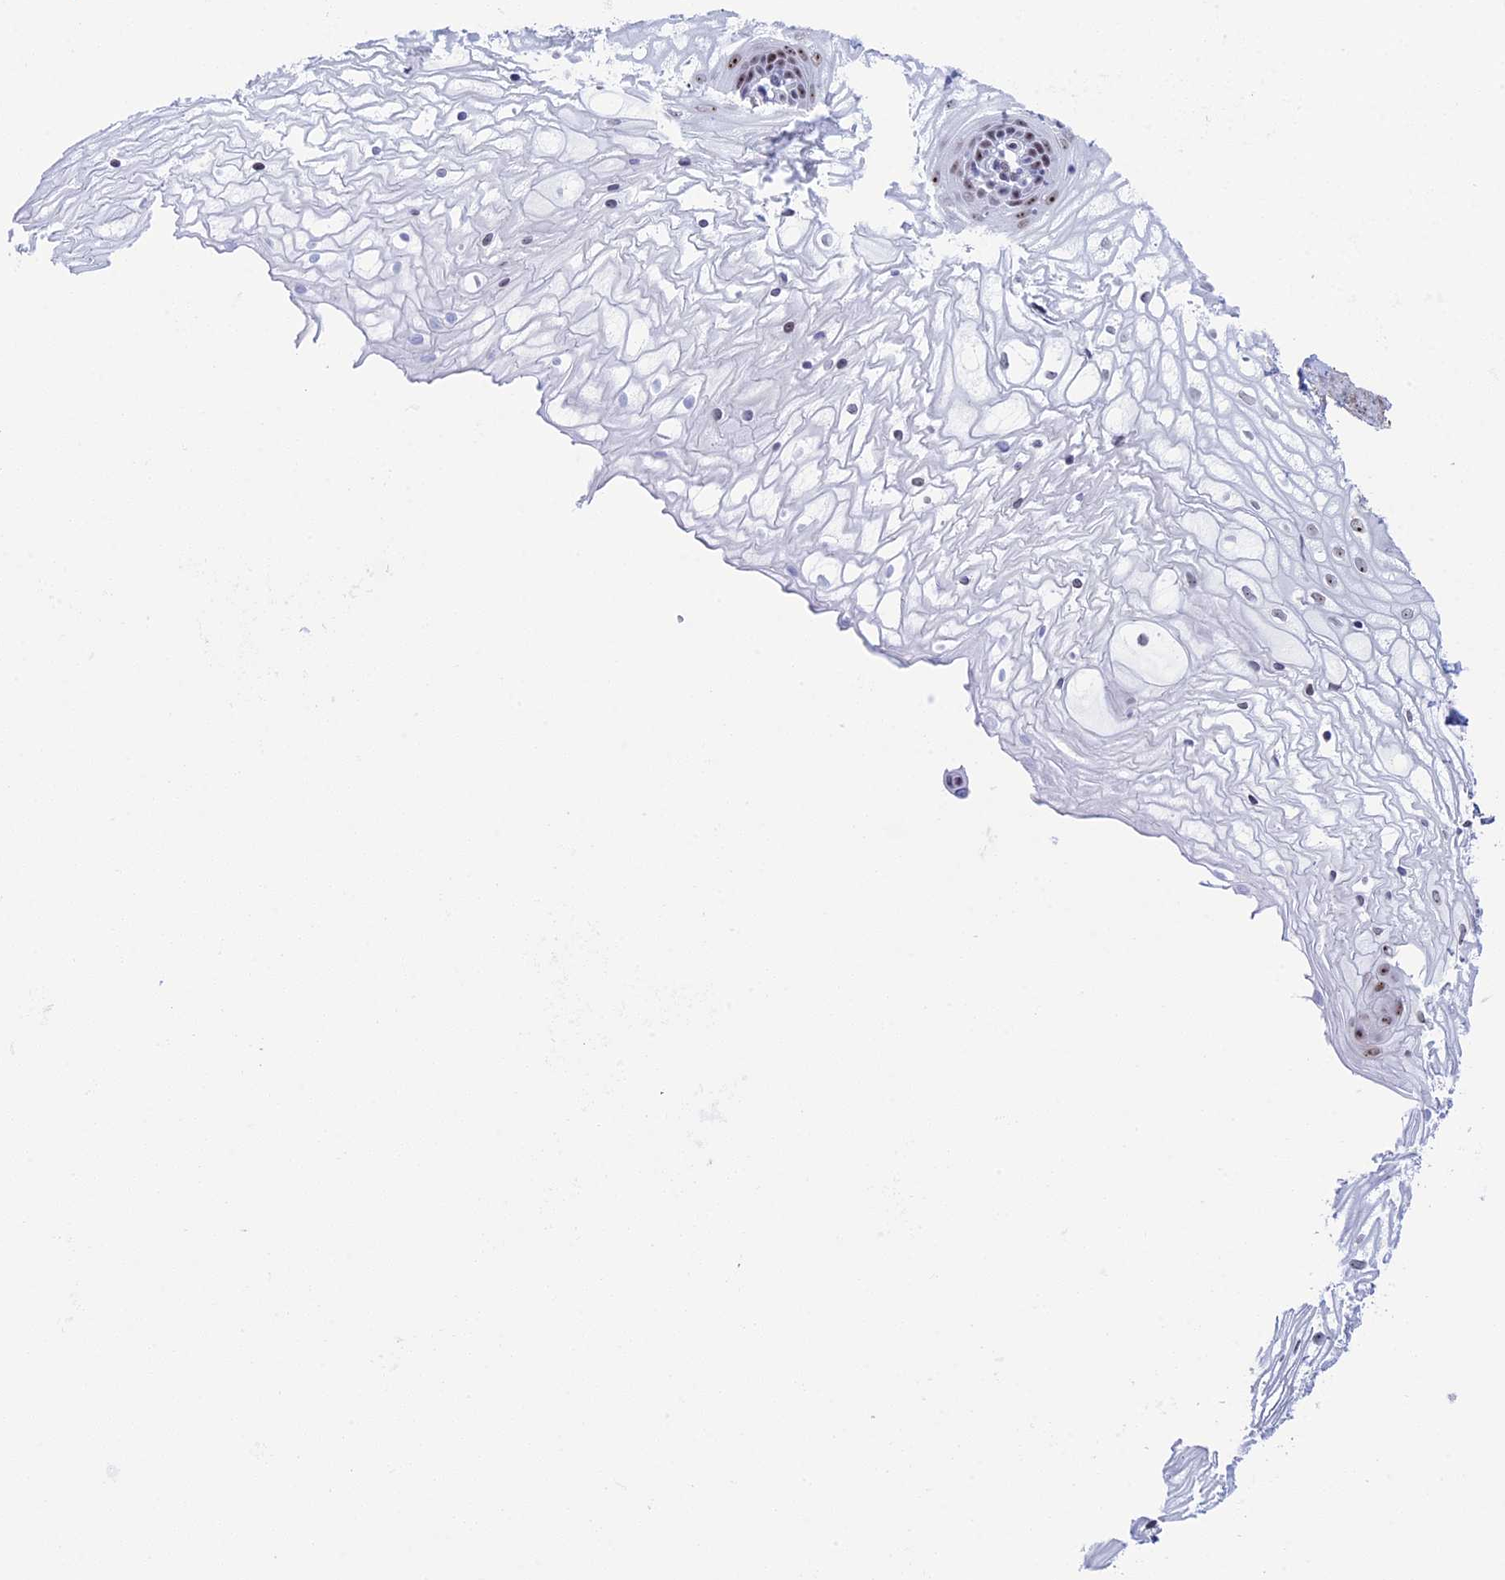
{"staining": {"intensity": "moderate", "quantity": "25%-75%", "location": "nuclear"}, "tissue": "vagina", "cell_type": "Squamous epithelial cells", "image_type": "normal", "snomed": [{"axis": "morphology", "description": "Normal tissue, NOS"}, {"axis": "topography", "description": "Vagina"}], "caption": "Immunohistochemical staining of unremarkable vagina displays medium levels of moderate nuclear positivity in approximately 25%-75% of squamous epithelial cells. The protein is shown in brown color, while the nuclei are stained blue.", "gene": "CCDC86", "patient": {"sex": "female", "age": 34}}